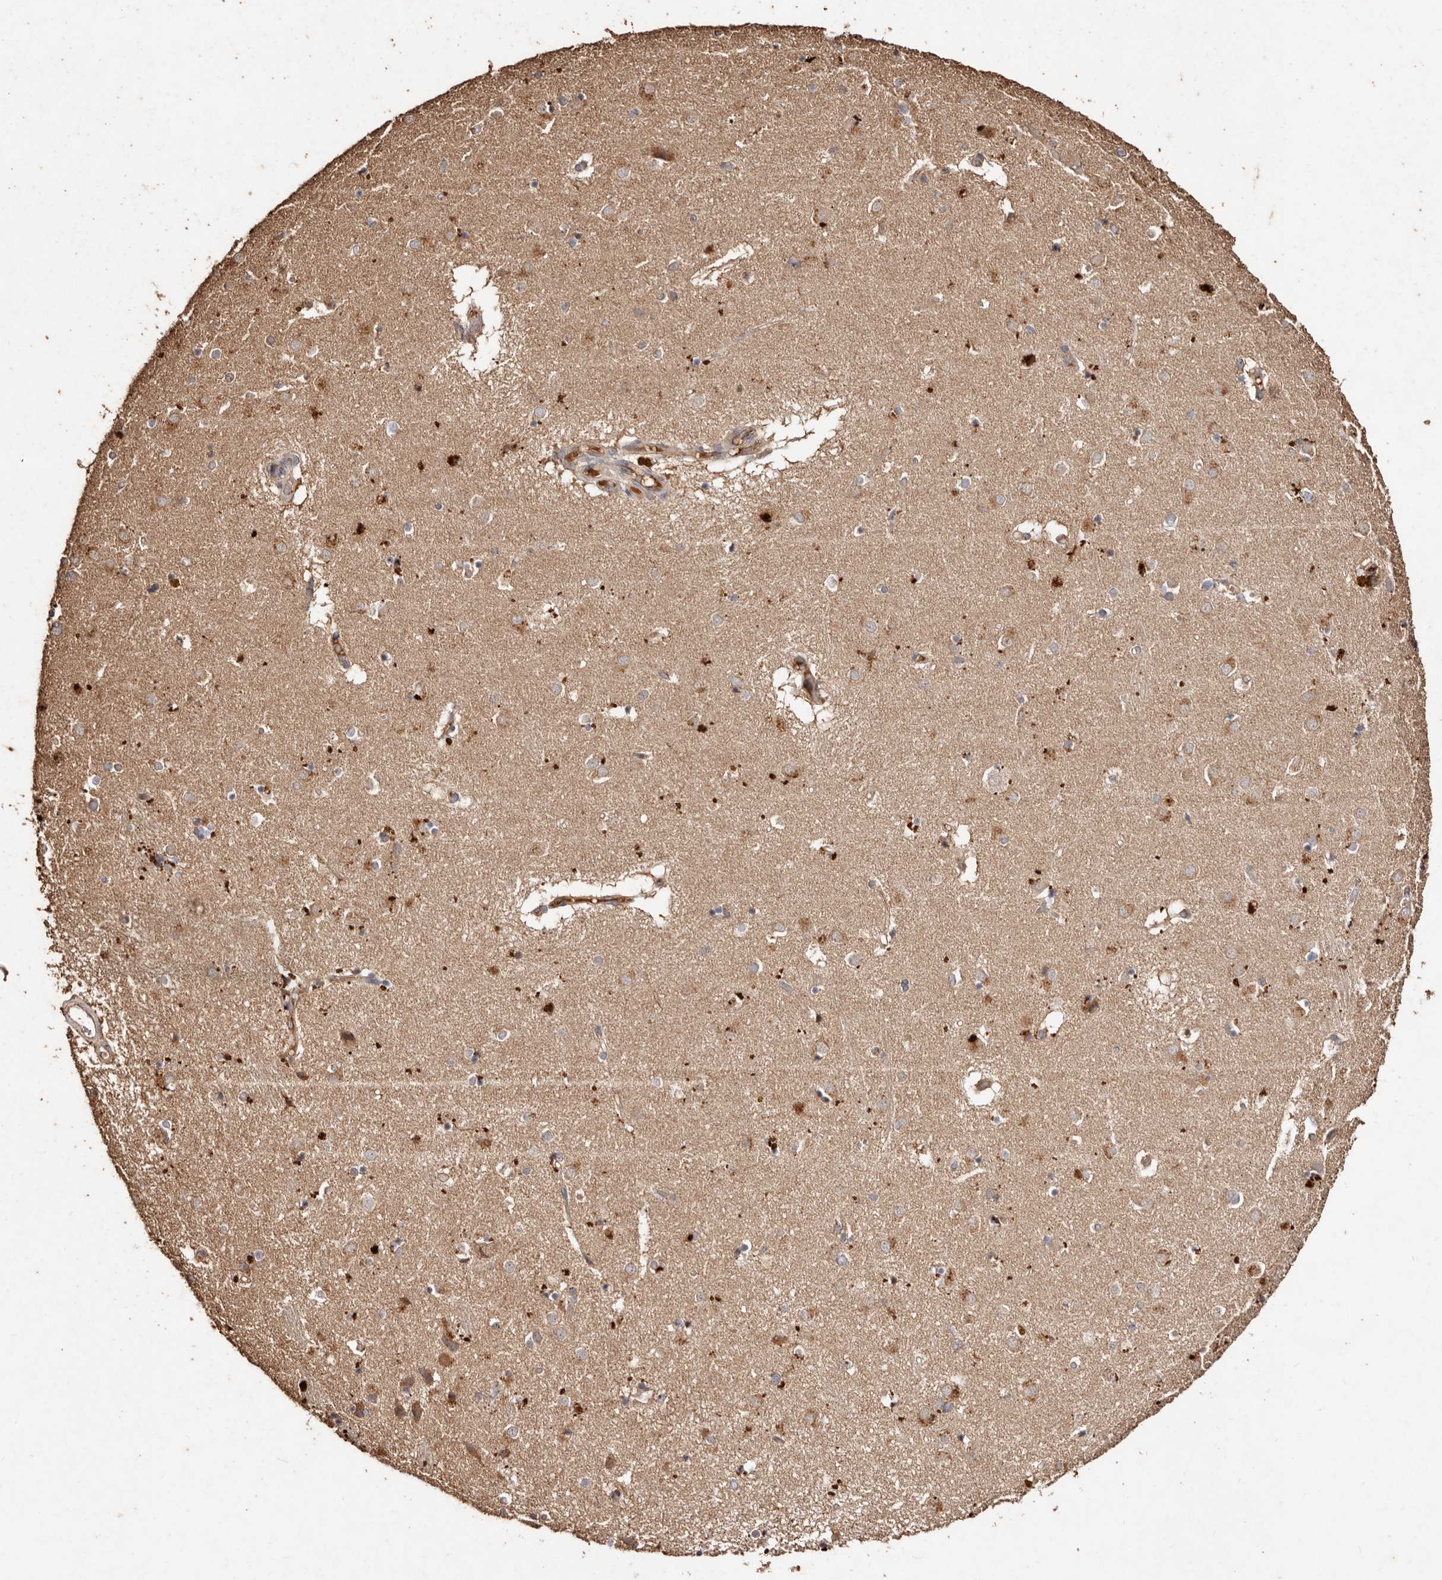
{"staining": {"intensity": "moderate", "quantity": "<25%", "location": "cytoplasmic/membranous"}, "tissue": "caudate", "cell_type": "Glial cells", "image_type": "normal", "snomed": [{"axis": "morphology", "description": "Normal tissue, NOS"}, {"axis": "topography", "description": "Lateral ventricle wall"}], "caption": "Protein staining of unremarkable caudate exhibits moderate cytoplasmic/membranous expression in about <25% of glial cells. Using DAB (brown) and hematoxylin (blue) stains, captured at high magnification using brightfield microscopy.", "gene": "FARS2", "patient": {"sex": "male", "age": 70}}